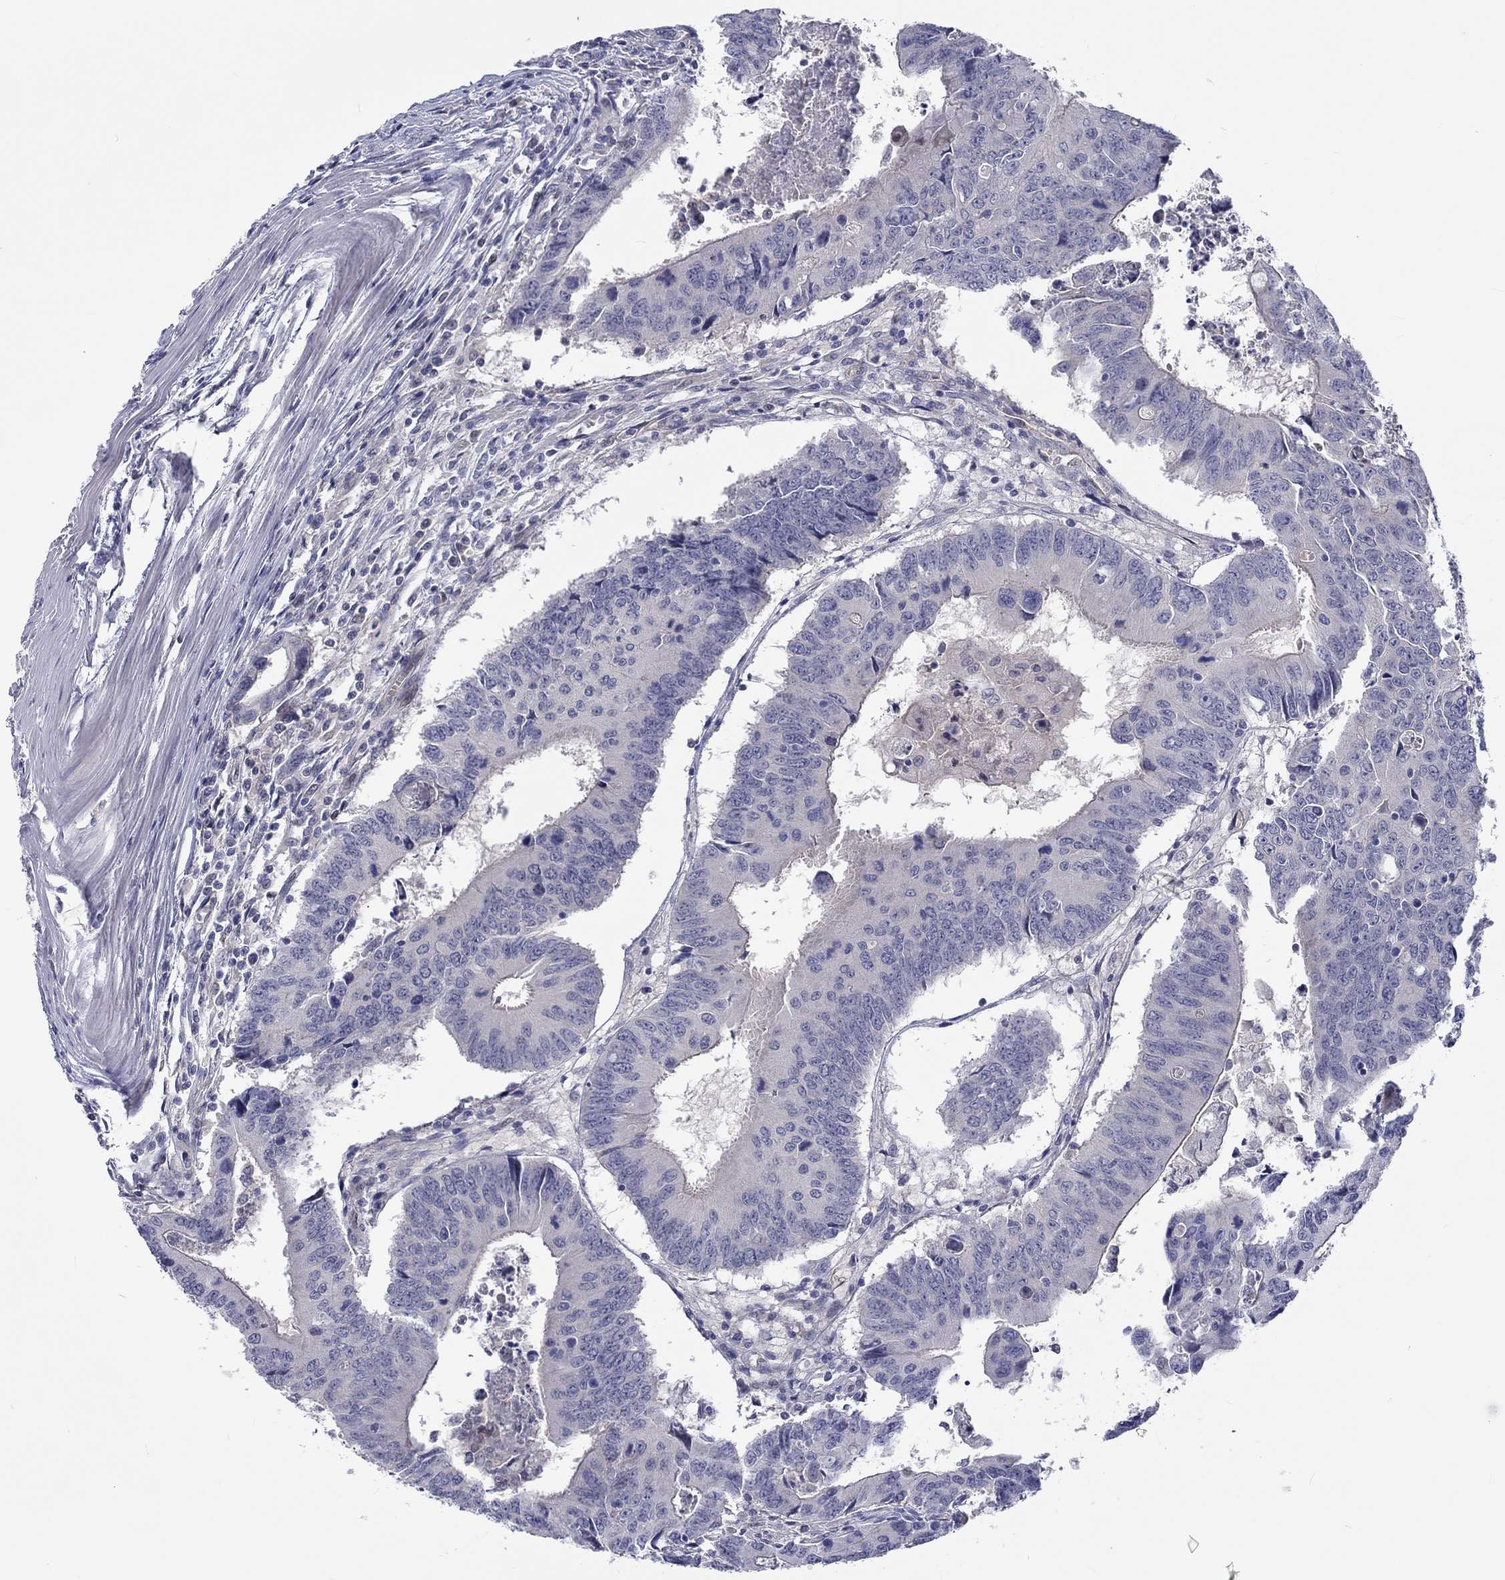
{"staining": {"intensity": "negative", "quantity": "none", "location": "none"}, "tissue": "colorectal cancer", "cell_type": "Tumor cells", "image_type": "cancer", "snomed": [{"axis": "morphology", "description": "Adenocarcinoma, NOS"}, {"axis": "topography", "description": "Rectum"}], "caption": "Tumor cells show no significant staining in colorectal cancer. (DAB immunohistochemistry, high magnification).", "gene": "ABCG4", "patient": {"sex": "male", "age": 67}}